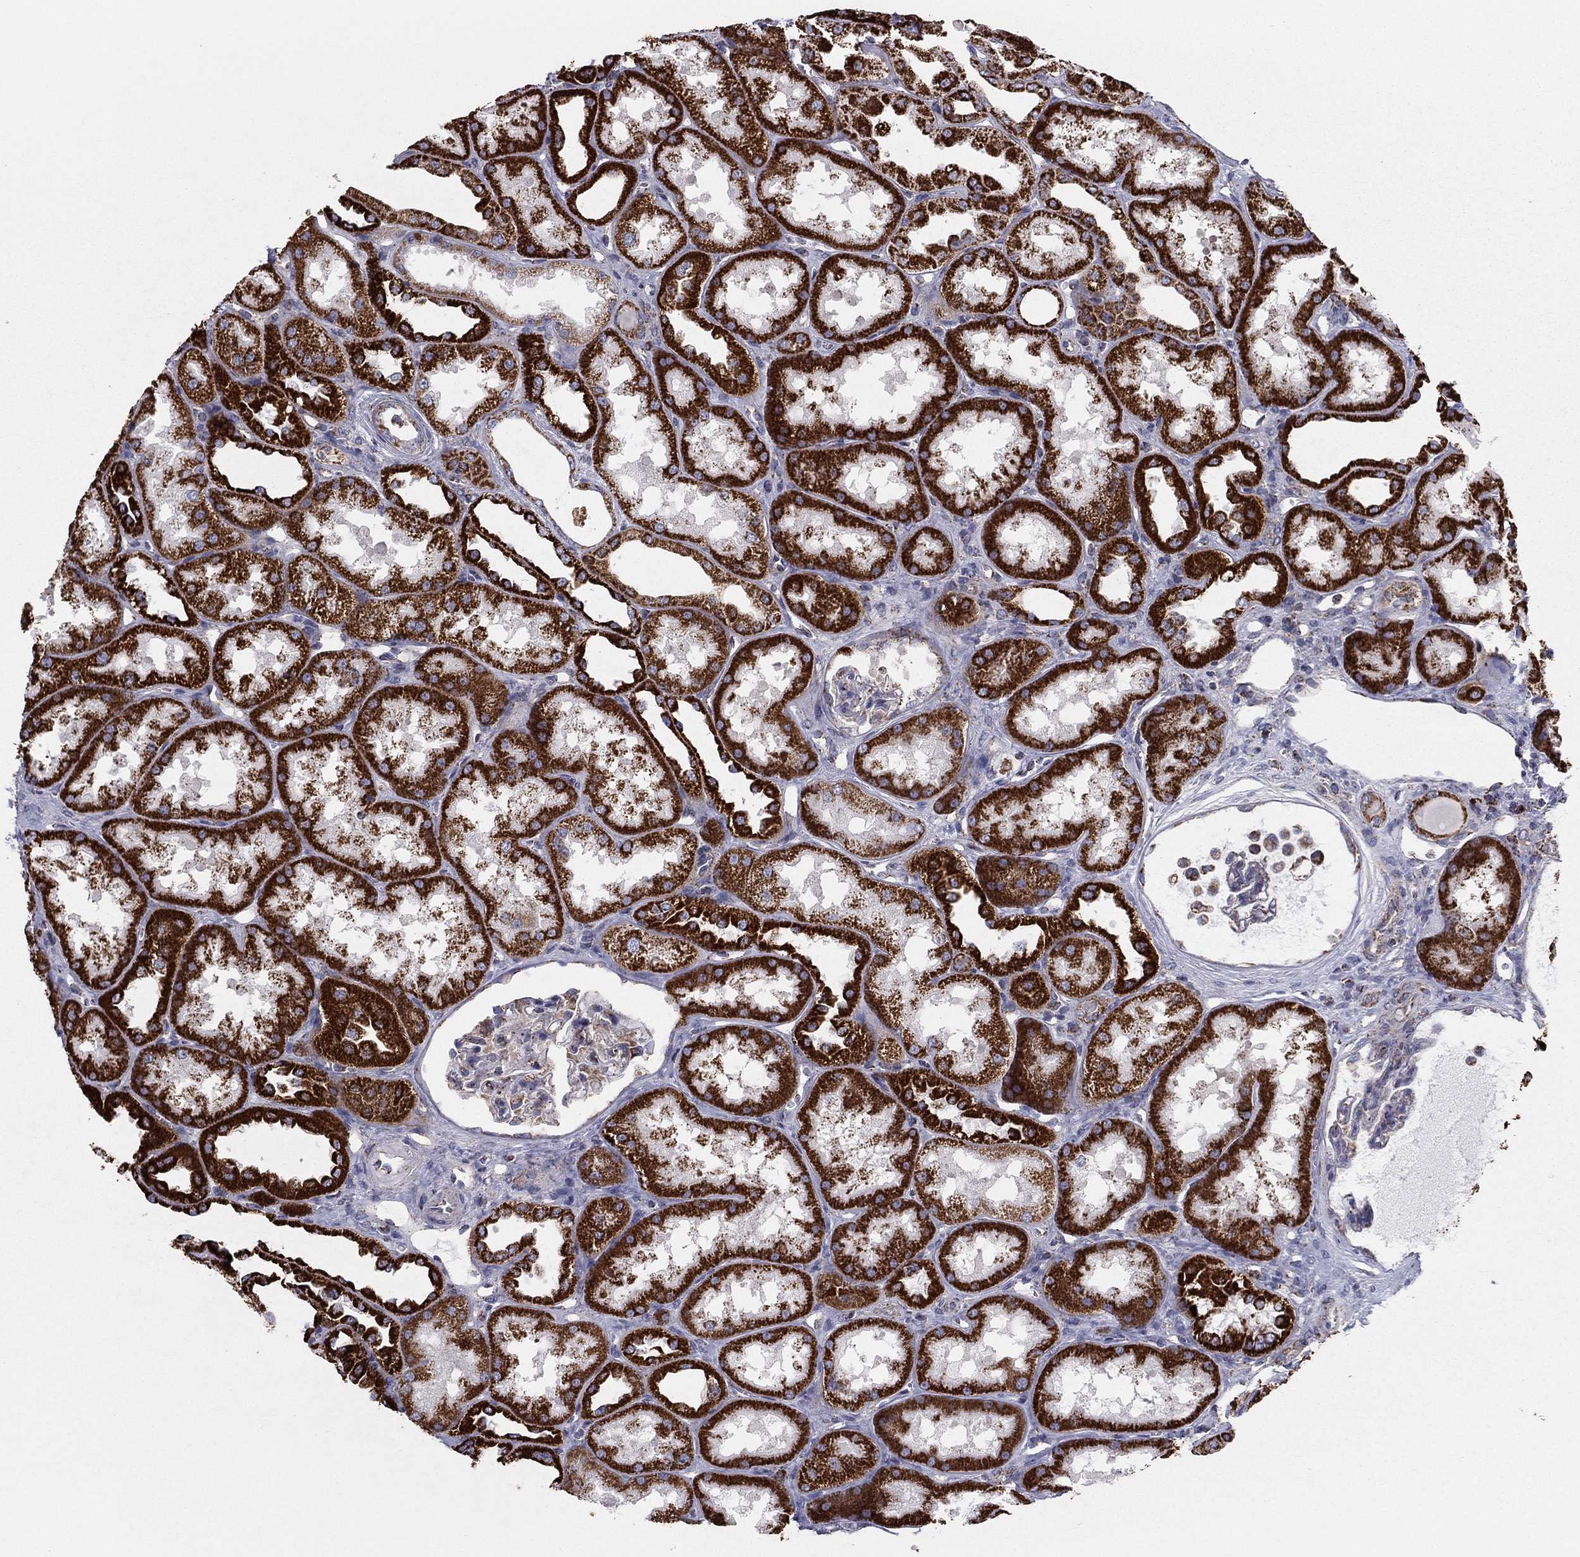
{"staining": {"intensity": "negative", "quantity": "none", "location": "none"}, "tissue": "kidney", "cell_type": "Cells in glomeruli", "image_type": "normal", "snomed": [{"axis": "morphology", "description": "Normal tissue, NOS"}, {"axis": "topography", "description": "Kidney"}], "caption": "High power microscopy photomicrograph of an IHC image of unremarkable kidney, revealing no significant staining in cells in glomeruli.", "gene": "NDUFV1", "patient": {"sex": "male", "age": 61}}